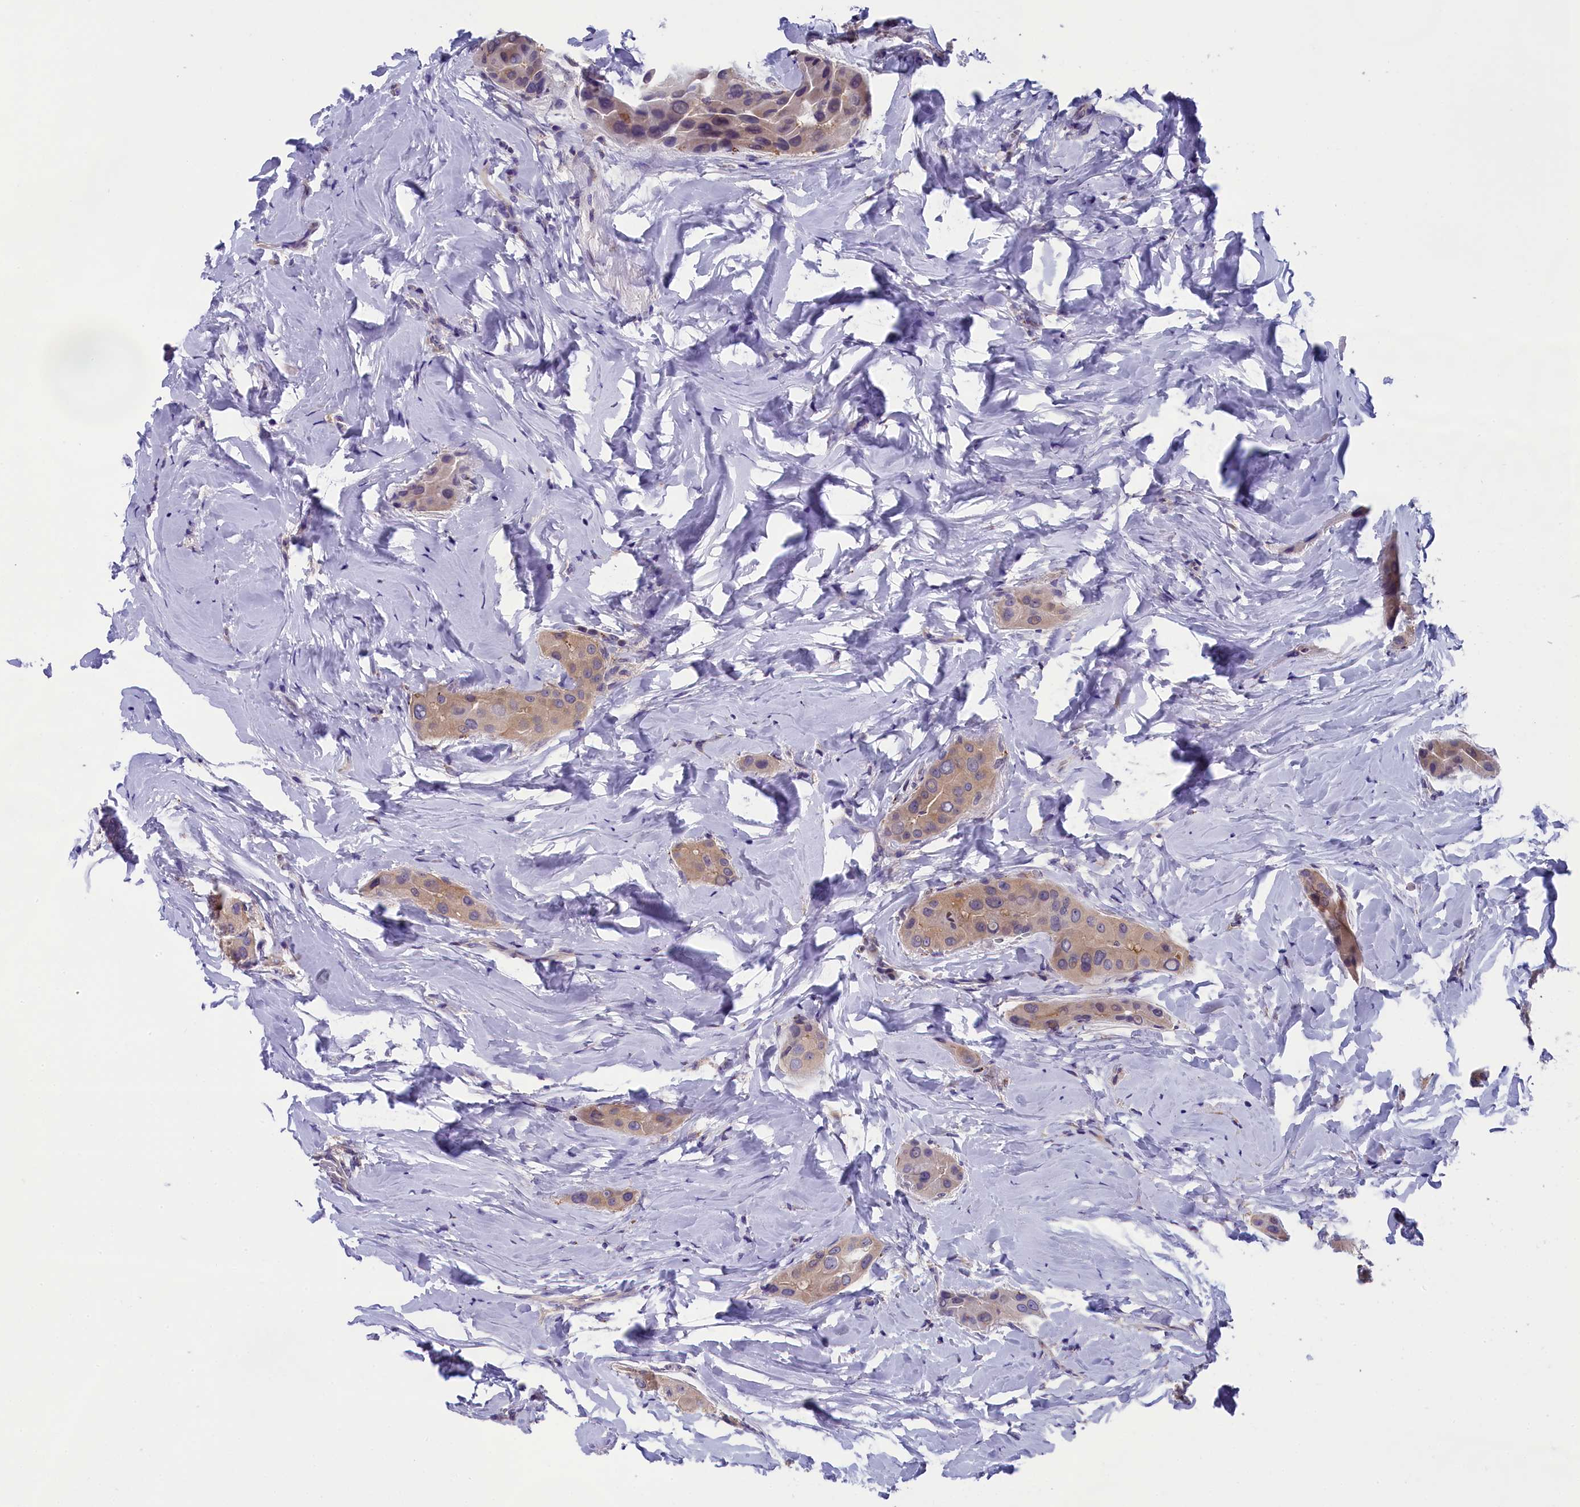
{"staining": {"intensity": "weak", "quantity": "25%-75%", "location": "cytoplasmic/membranous"}, "tissue": "thyroid cancer", "cell_type": "Tumor cells", "image_type": "cancer", "snomed": [{"axis": "morphology", "description": "Papillary adenocarcinoma, NOS"}, {"axis": "topography", "description": "Thyroid gland"}], "caption": "The photomicrograph exhibits staining of thyroid papillary adenocarcinoma, revealing weak cytoplasmic/membranous protein expression (brown color) within tumor cells. (brown staining indicates protein expression, while blue staining denotes nuclei).", "gene": "ABCC8", "patient": {"sex": "male", "age": 33}}